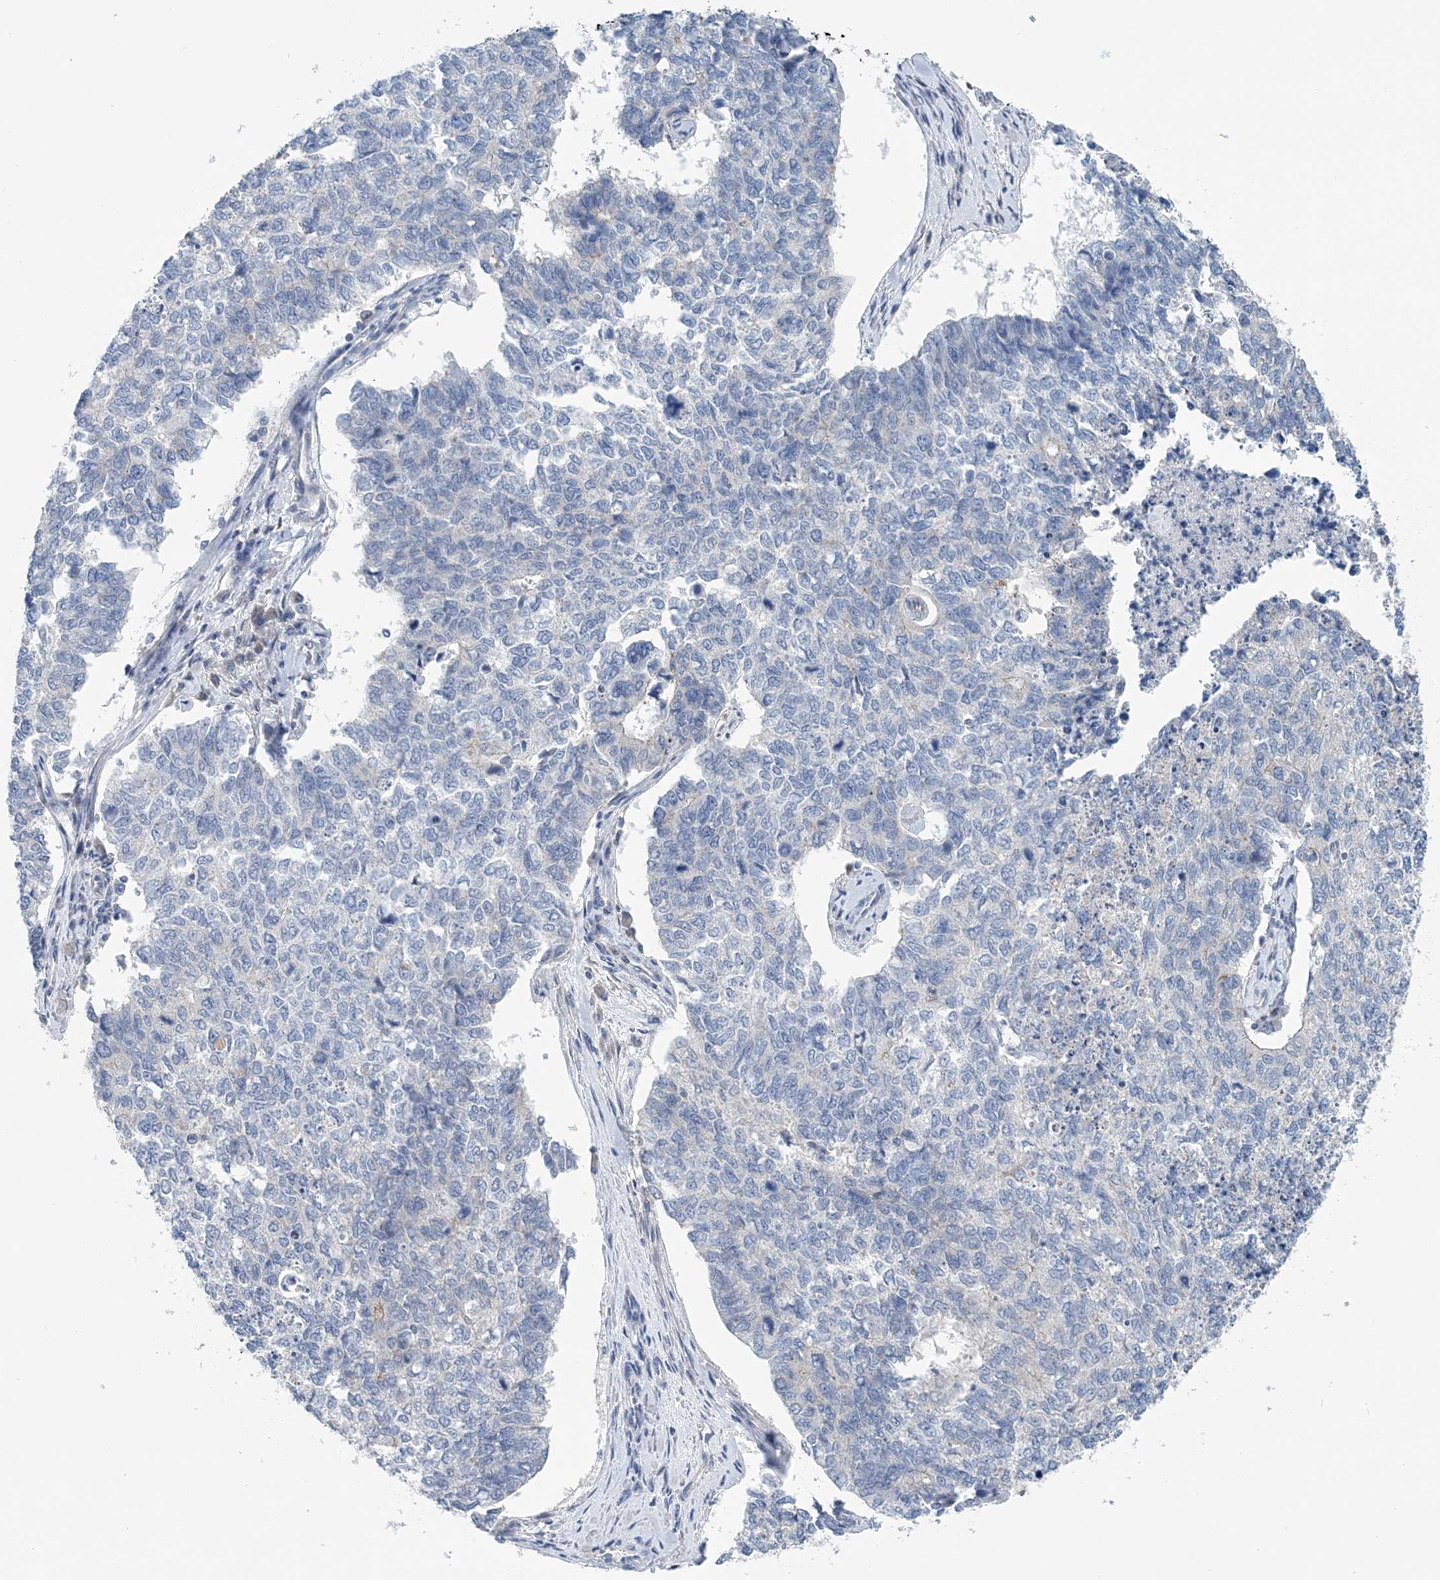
{"staining": {"intensity": "negative", "quantity": "none", "location": "none"}, "tissue": "cervical cancer", "cell_type": "Tumor cells", "image_type": "cancer", "snomed": [{"axis": "morphology", "description": "Squamous cell carcinoma, NOS"}, {"axis": "topography", "description": "Cervix"}], "caption": "Immunohistochemistry (IHC) histopathology image of human cervical squamous cell carcinoma stained for a protein (brown), which exhibits no positivity in tumor cells.", "gene": "COPE", "patient": {"sex": "female", "age": 63}}